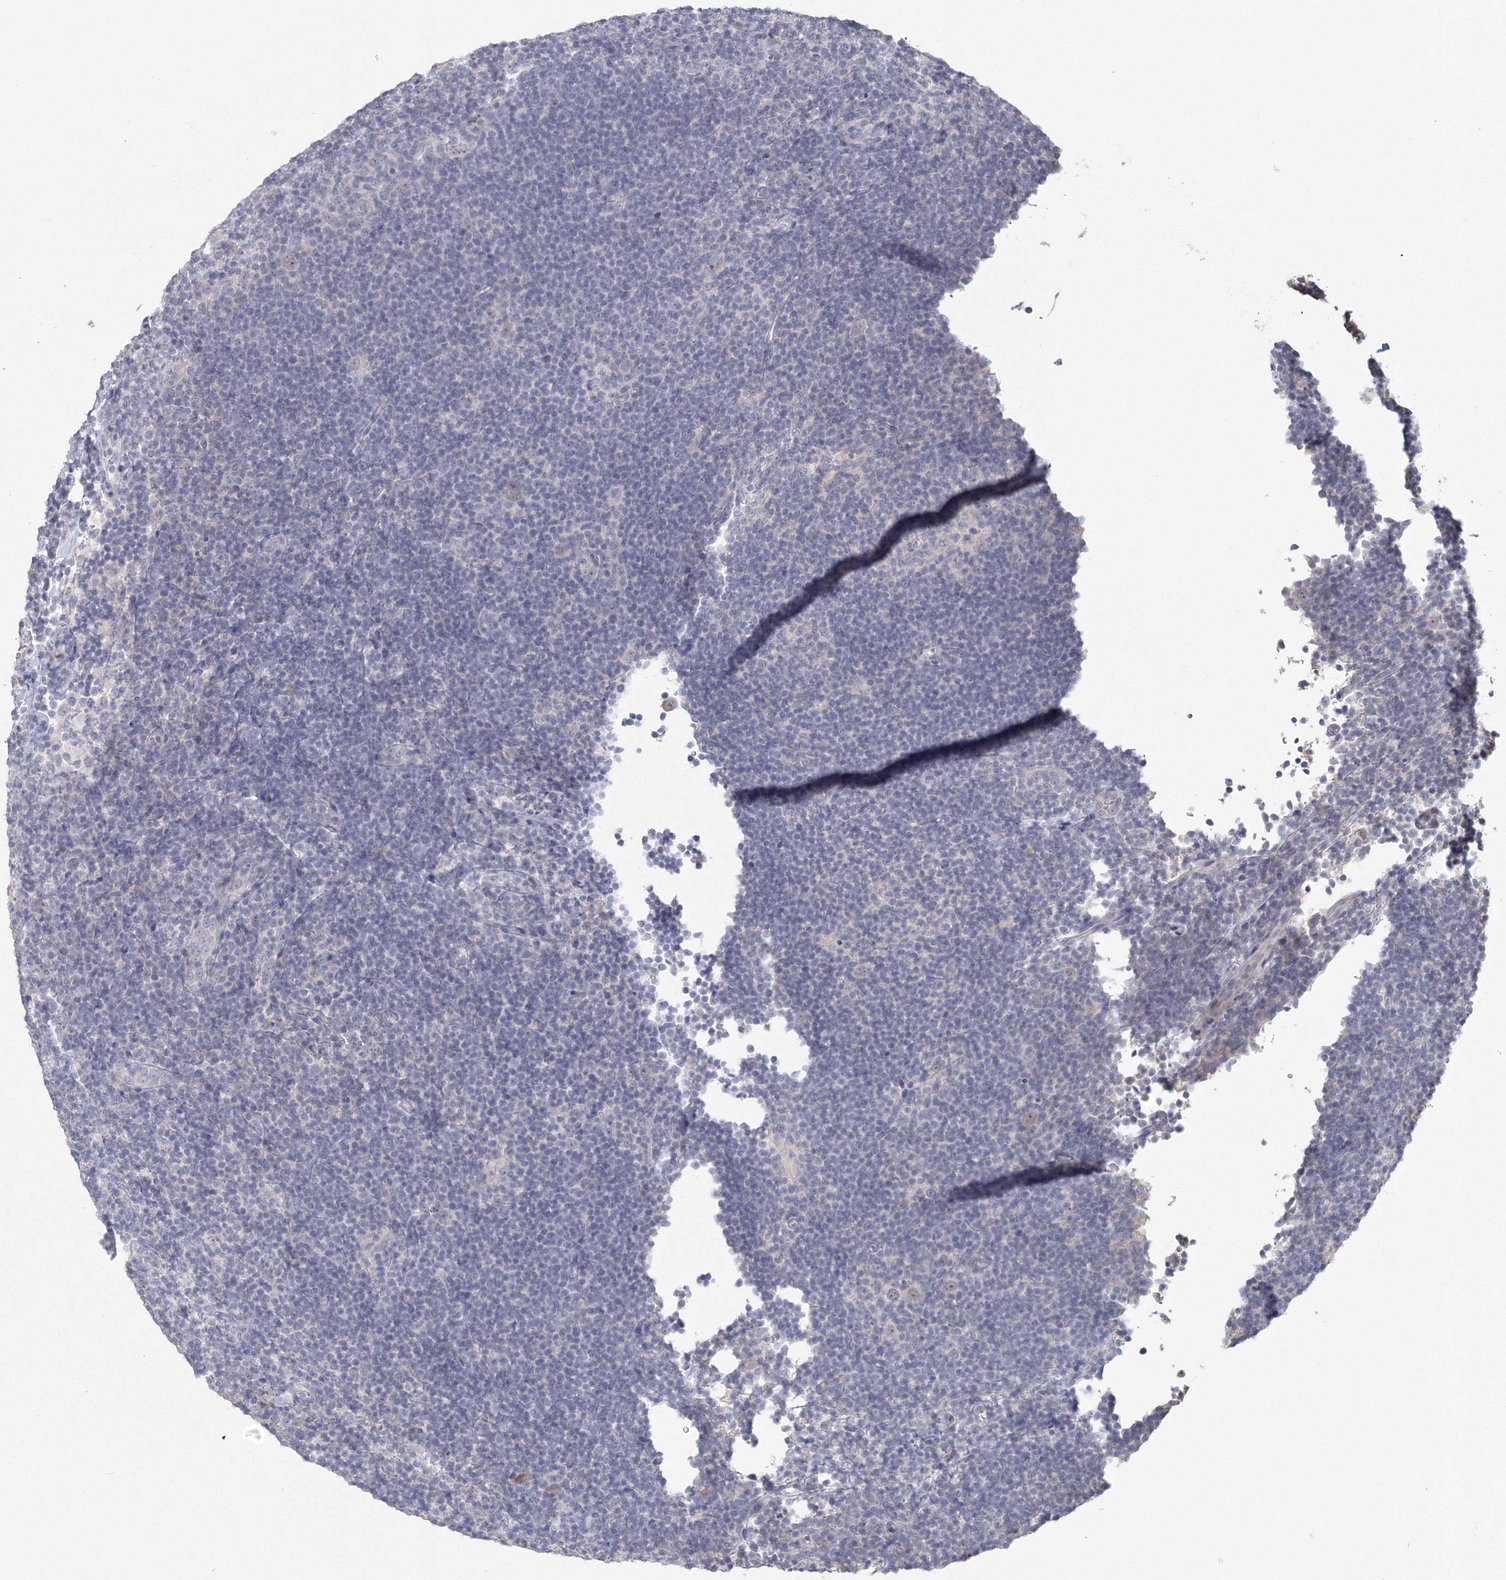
{"staining": {"intensity": "negative", "quantity": "none", "location": "none"}, "tissue": "lymphoma", "cell_type": "Tumor cells", "image_type": "cancer", "snomed": [{"axis": "morphology", "description": "Hodgkin's disease, NOS"}, {"axis": "topography", "description": "Lymph node"}], "caption": "Tumor cells are negative for protein expression in human Hodgkin's disease.", "gene": "TACC2", "patient": {"sex": "female", "age": 57}}